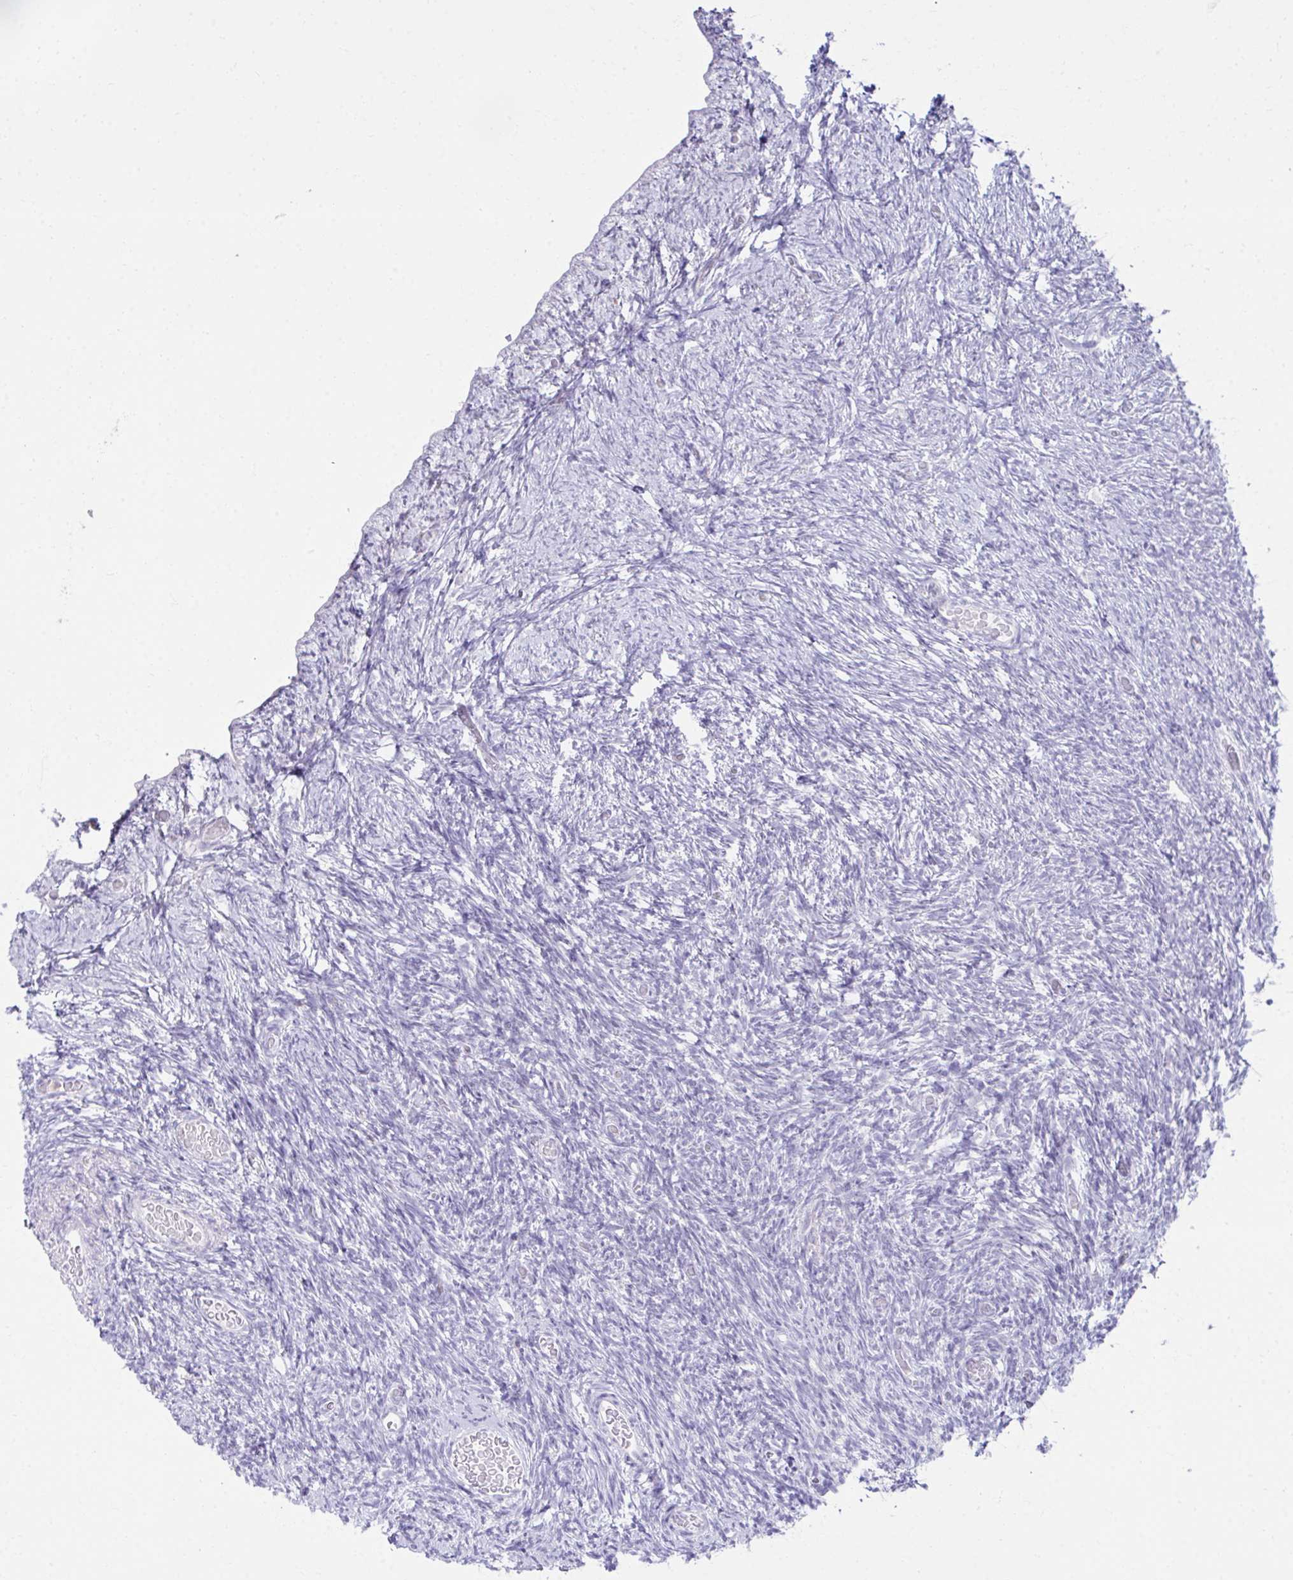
{"staining": {"intensity": "negative", "quantity": "none", "location": "none"}, "tissue": "ovary", "cell_type": "Ovarian stroma cells", "image_type": "normal", "snomed": [{"axis": "morphology", "description": "Normal tissue, NOS"}, {"axis": "topography", "description": "Ovary"}], "caption": "Ovary stained for a protein using immunohistochemistry demonstrates no expression ovarian stroma cells.", "gene": "OR7A5", "patient": {"sex": "female", "age": 39}}